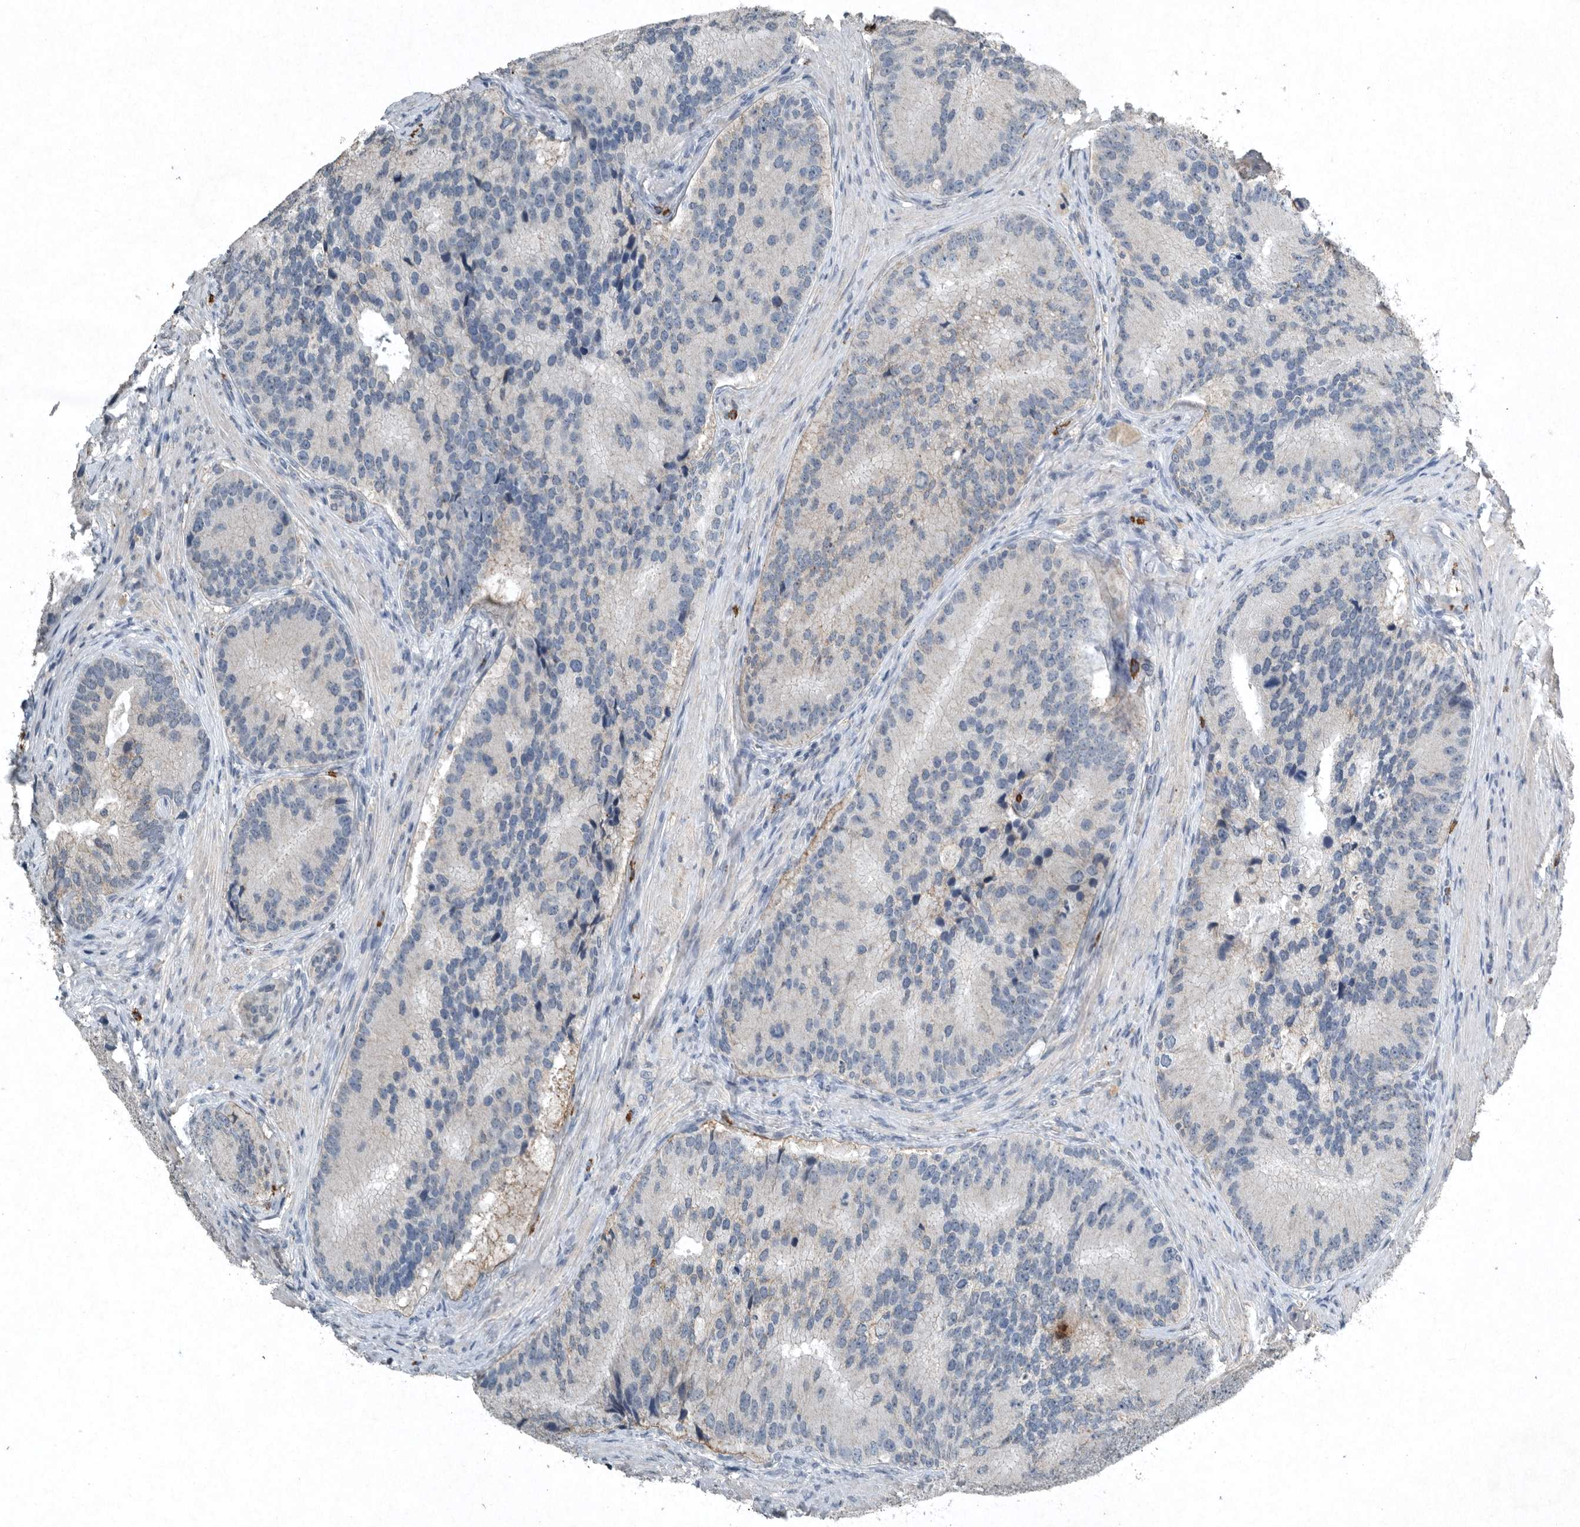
{"staining": {"intensity": "negative", "quantity": "none", "location": "none"}, "tissue": "prostate cancer", "cell_type": "Tumor cells", "image_type": "cancer", "snomed": [{"axis": "morphology", "description": "Adenocarcinoma, High grade"}, {"axis": "topography", "description": "Prostate"}], "caption": "Tumor cells show no significant protein expression in prostate cancer.", "gene": "IL20", "patient": {"sex": "male", "age": 70}}